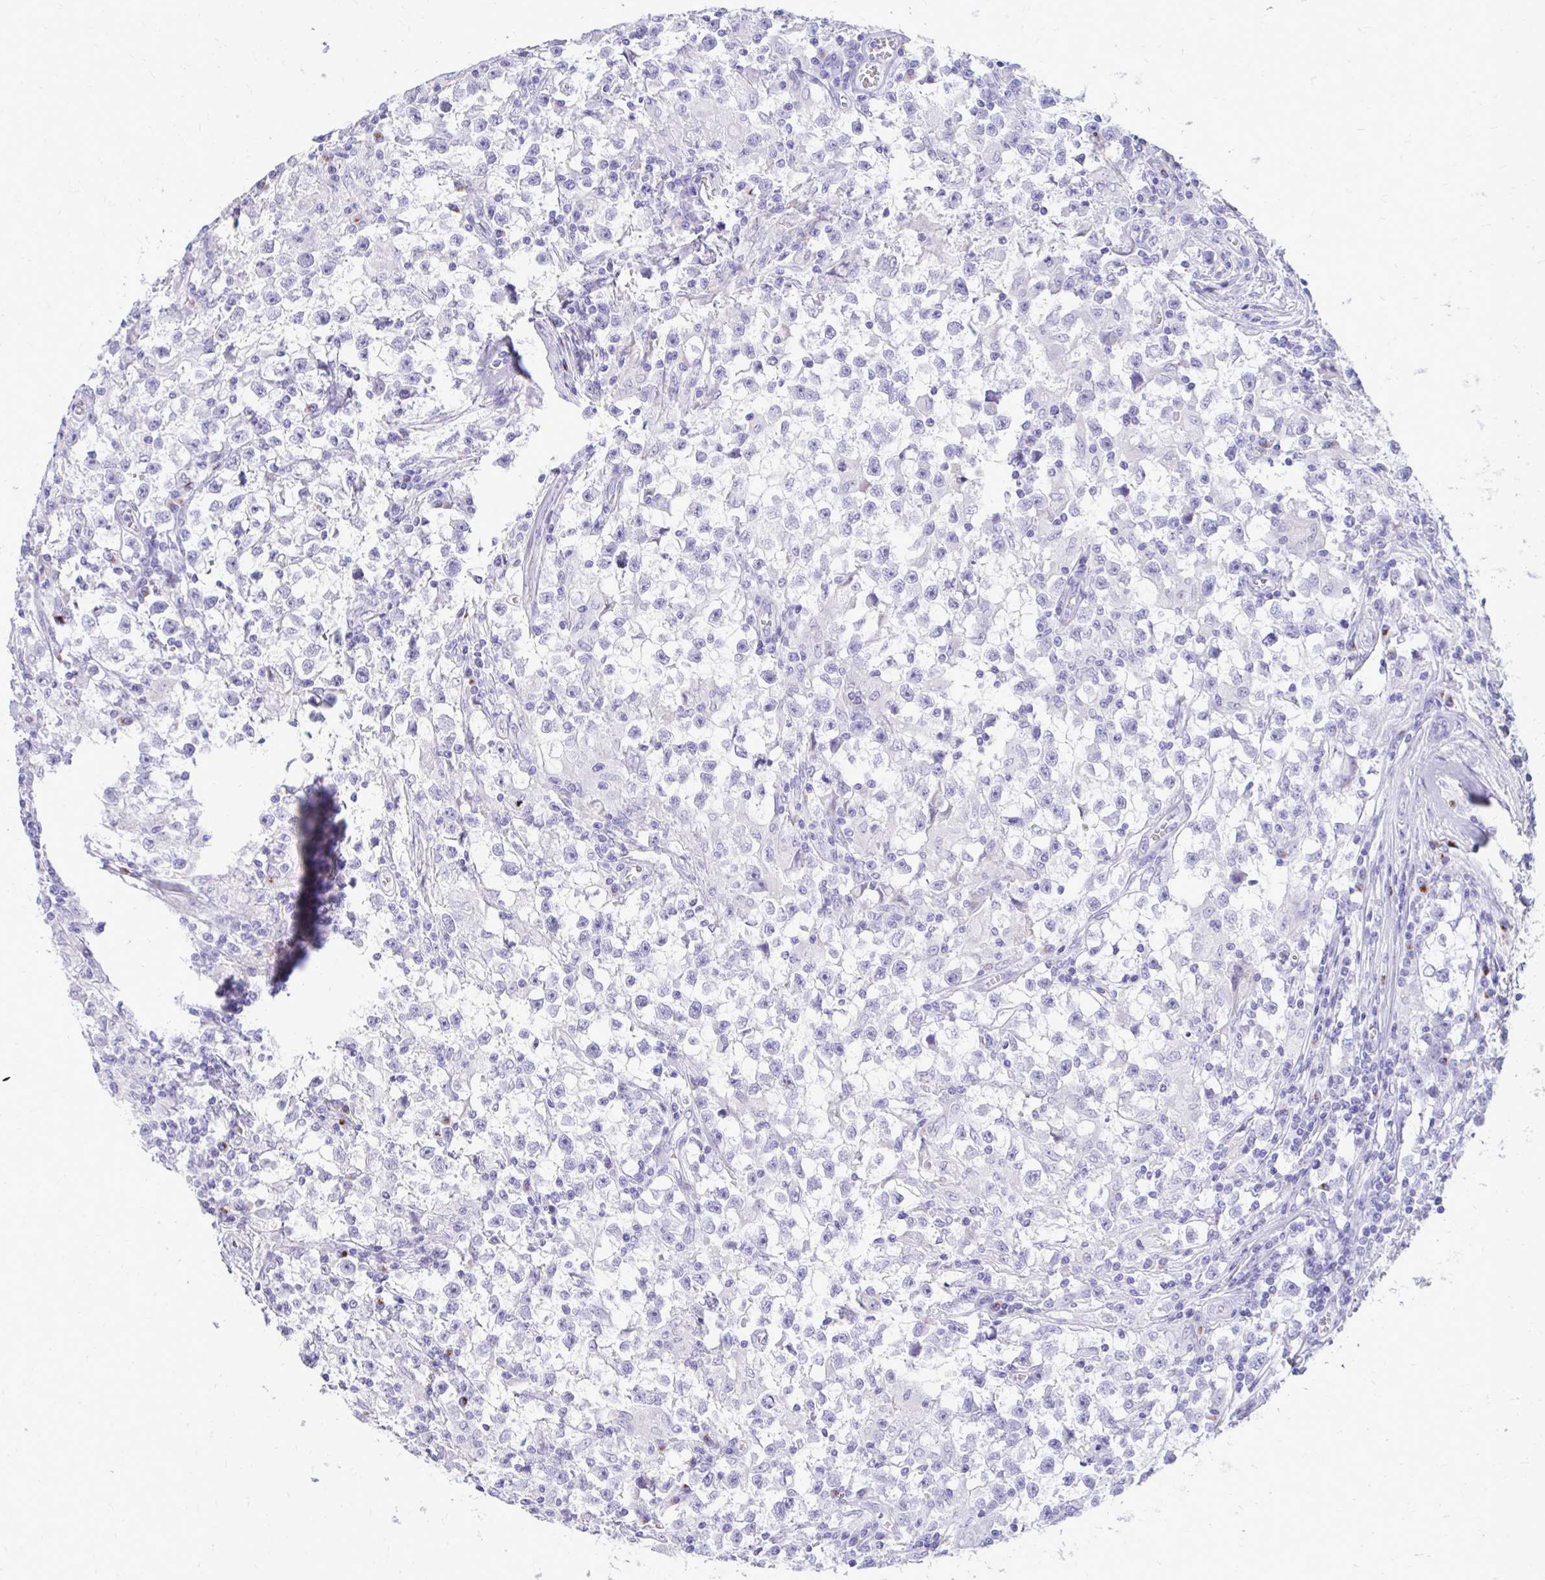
{"staining": {"intensity": "negative", "quantity": "none", "location": "none"}, "tissue": "testis cancer", "cell_type": "Tumor cells", "image_type": "cancer", "snomed": [{"axis": "morphology", "description": "Seminoma, NOS"}, {"axis": "topography", "description": "Testis"}], "caption": "Testis cancer (seminoma) was stained to show a protein in brown. There is no significant expression in tumor cells.", "gene": "ANKDD1B", "patient": {"sex": "male", "age": 31}}